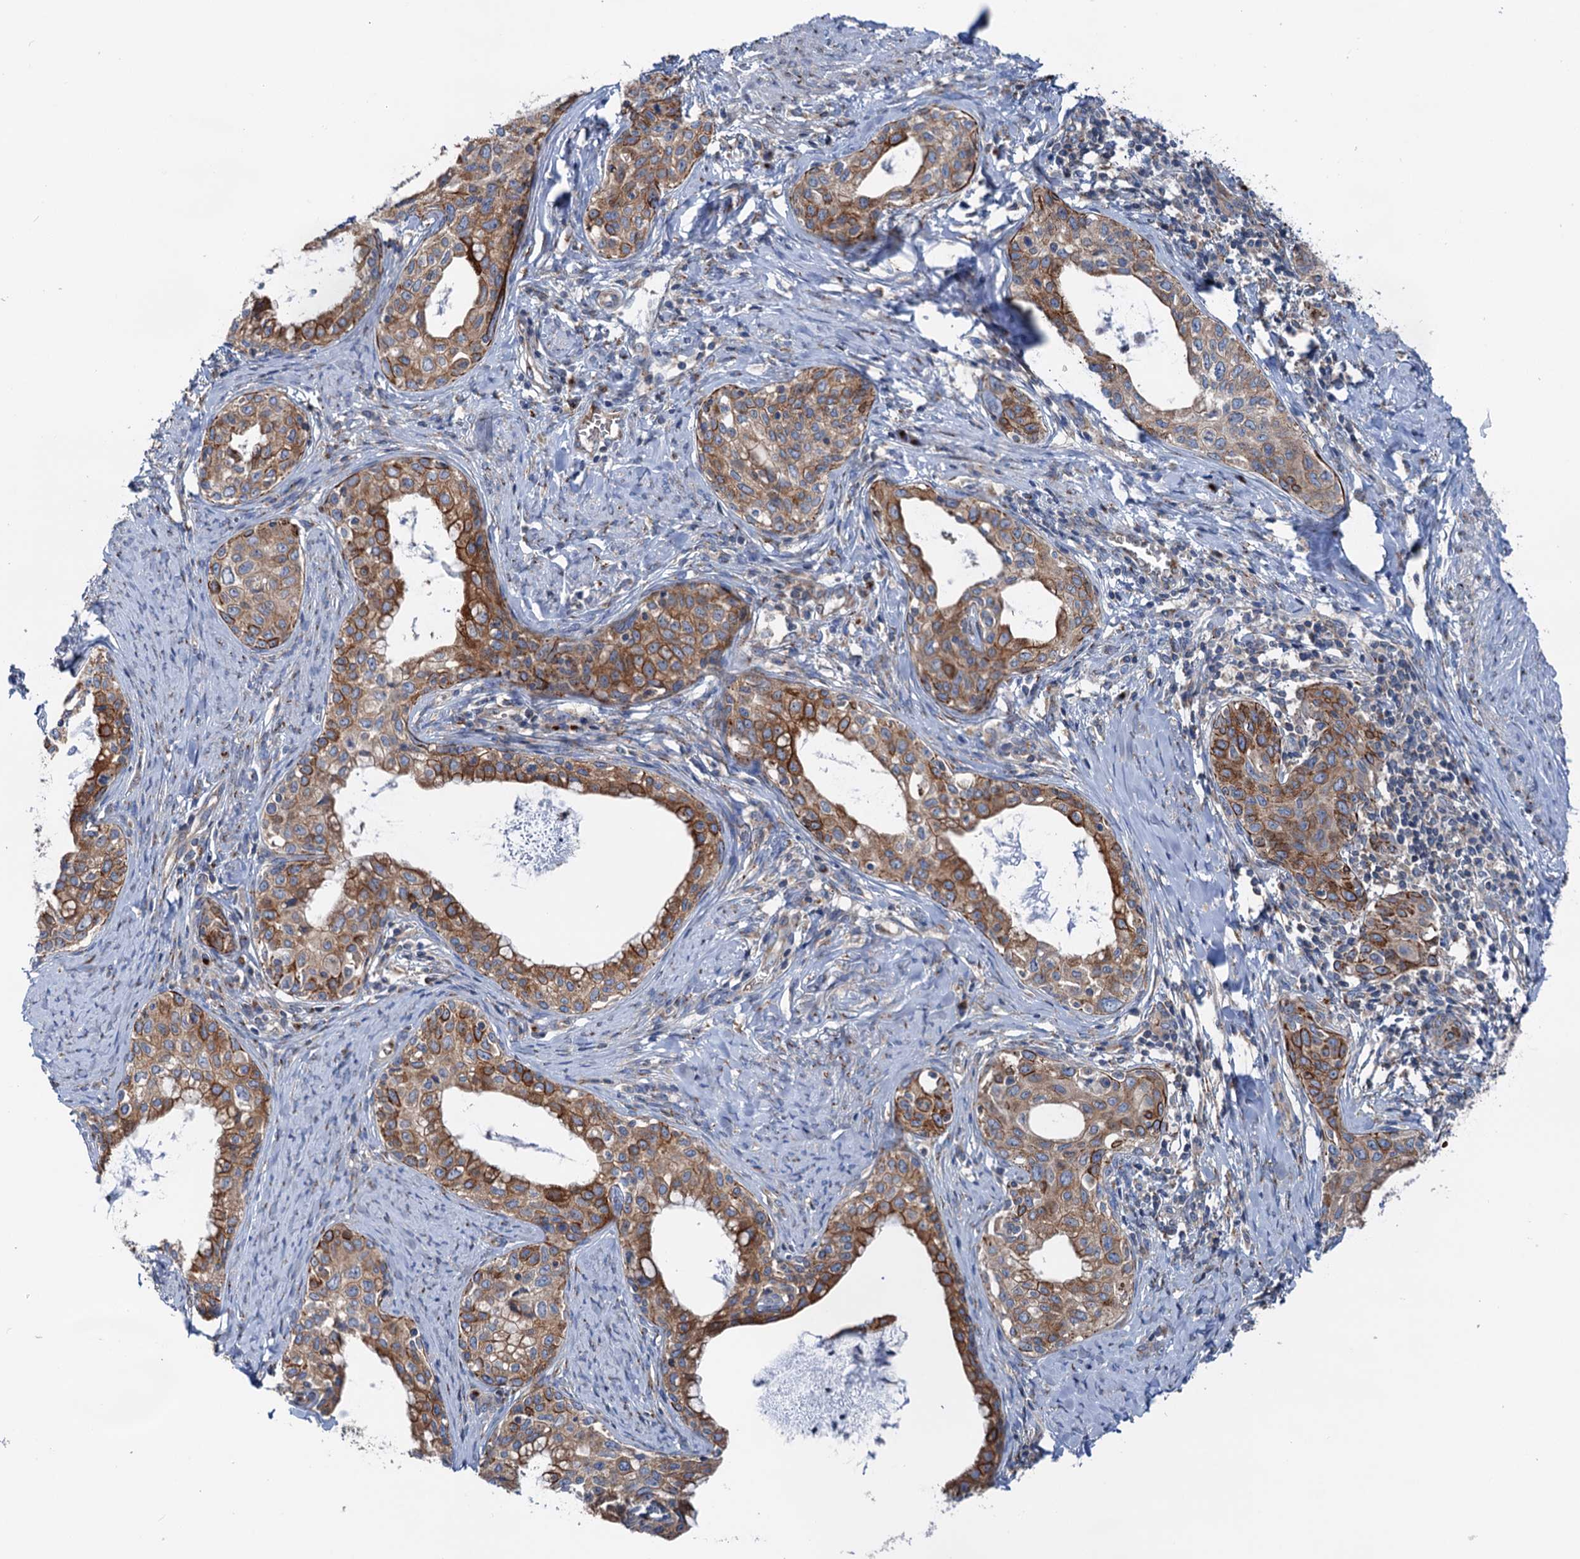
{"staining": {"intensity": "moderate", "quantity": ">75%", "location": "cytoplasmic/membranous"}, "tissue": "cervical cancer", "cell_type": "Tumor cells", "image_type": "cancer", "snomed": [{"axis": "morphology", "description": "Squamous cell carcinoma, NOS"}, {"axis": "morphology", "description": "Adenocarcinoma, NOS"}, {"axis": "topography", "description": "Cervix"}], "caption": "IHC (DAB (3,3'-diaminobenzidine)) staining of human cervical cancer (squamous cell carcinoma) reveals moderate cytoplasmic/membranous protein expression in approximately >75% of tumor cells.", "gene": "EIPR1", "patient": {"sex": "female", "age": 52}}